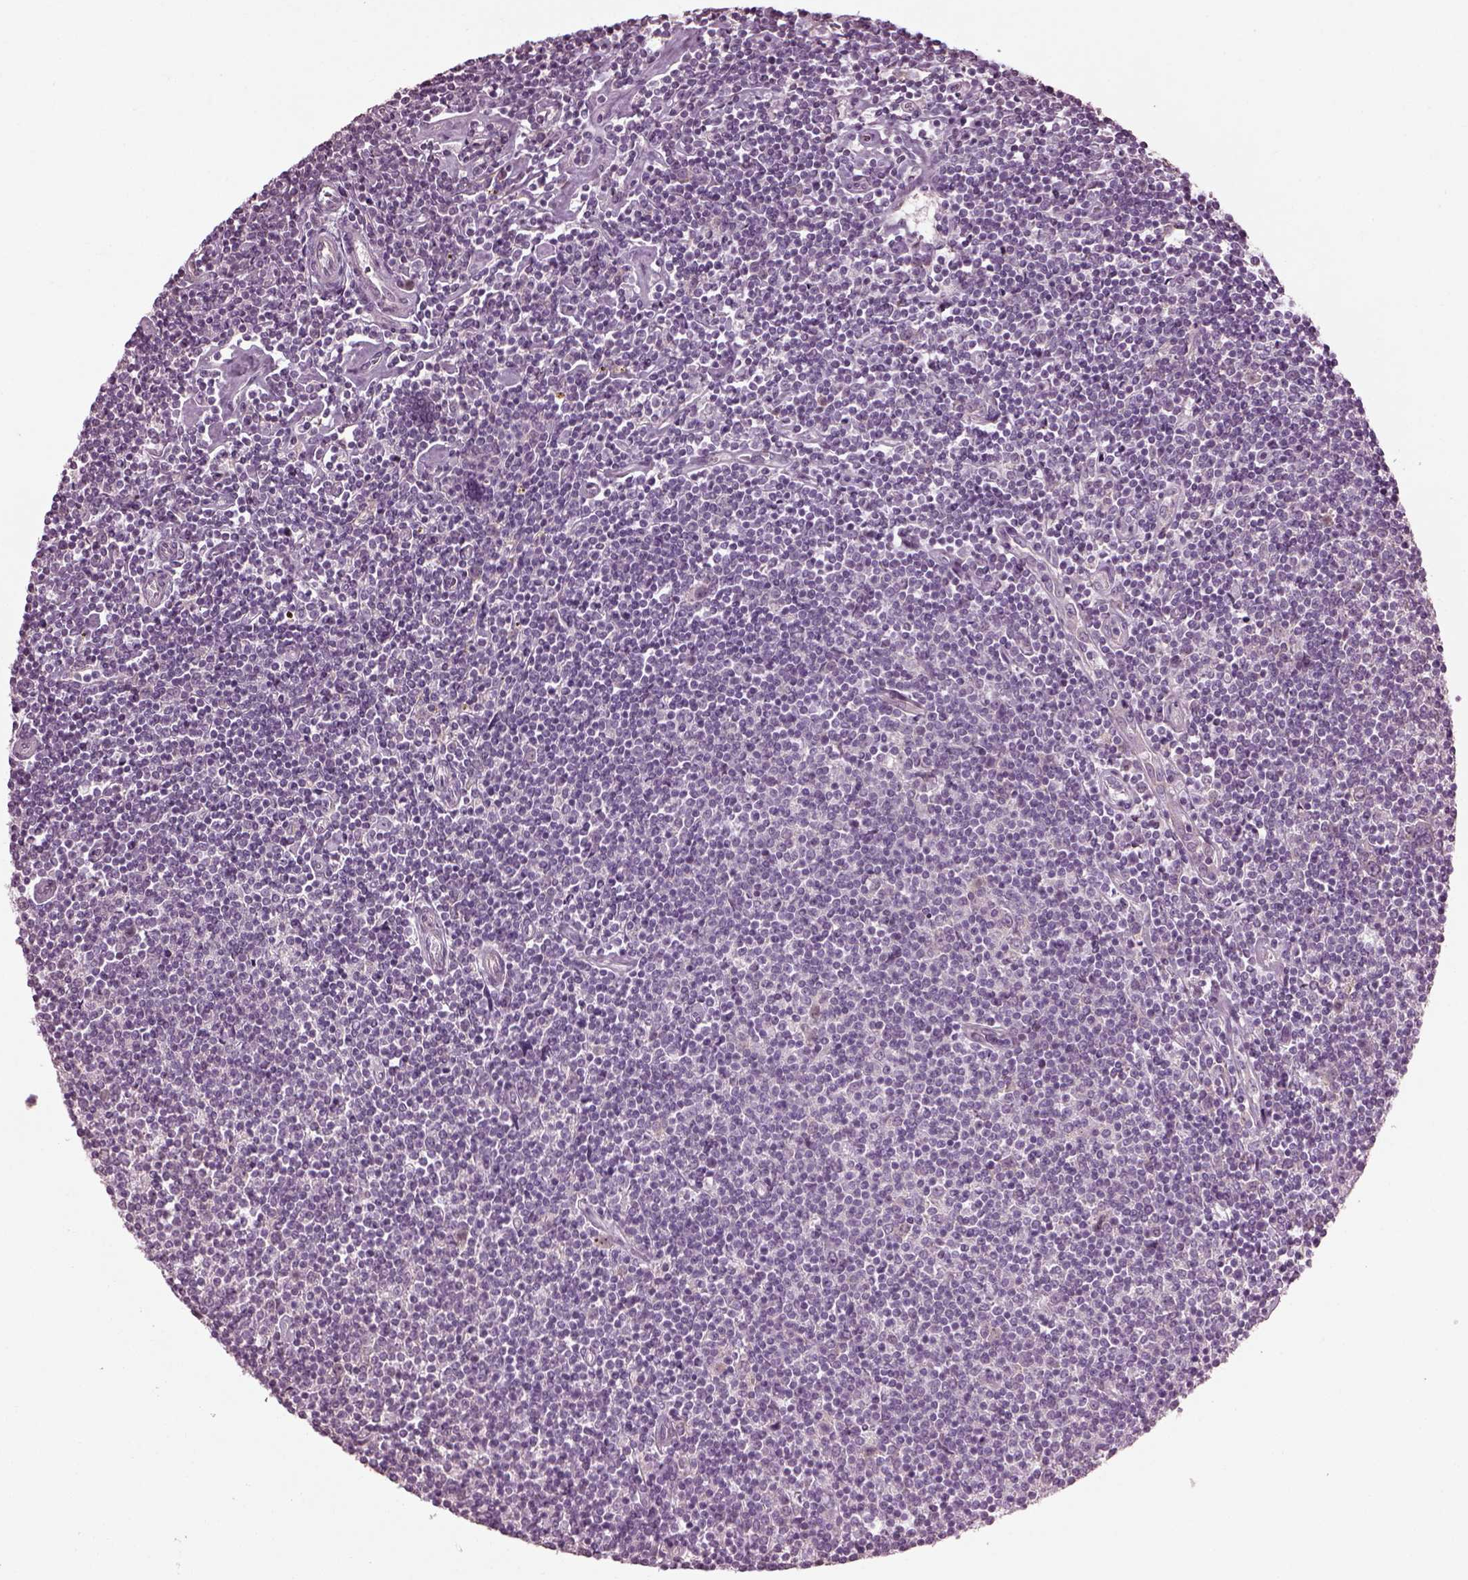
{"staining": {"intensity": "negative", "quantity": "none", "location": "none"}, "tissue": "lymphoma", "cell_type": "Tumor cells", "image_type": "cancer", "snomed": [{"axis": "morphology", "description": "Hodgkin's disease, NOS"}, {"axis": "topography", "description": "Lymph node"}], "caption": "Tumor cells show no significant protein expression in Hodgkin's disease. The staining was performed using DAB (3,3'-diaminobenzidine) to visualize the protein expression in brown, while the nuclei were stained in blue with hematoxylin (Magnification: 20x).", "gene": "CABP5", "patient": {"sex": "male", "age": 40}}